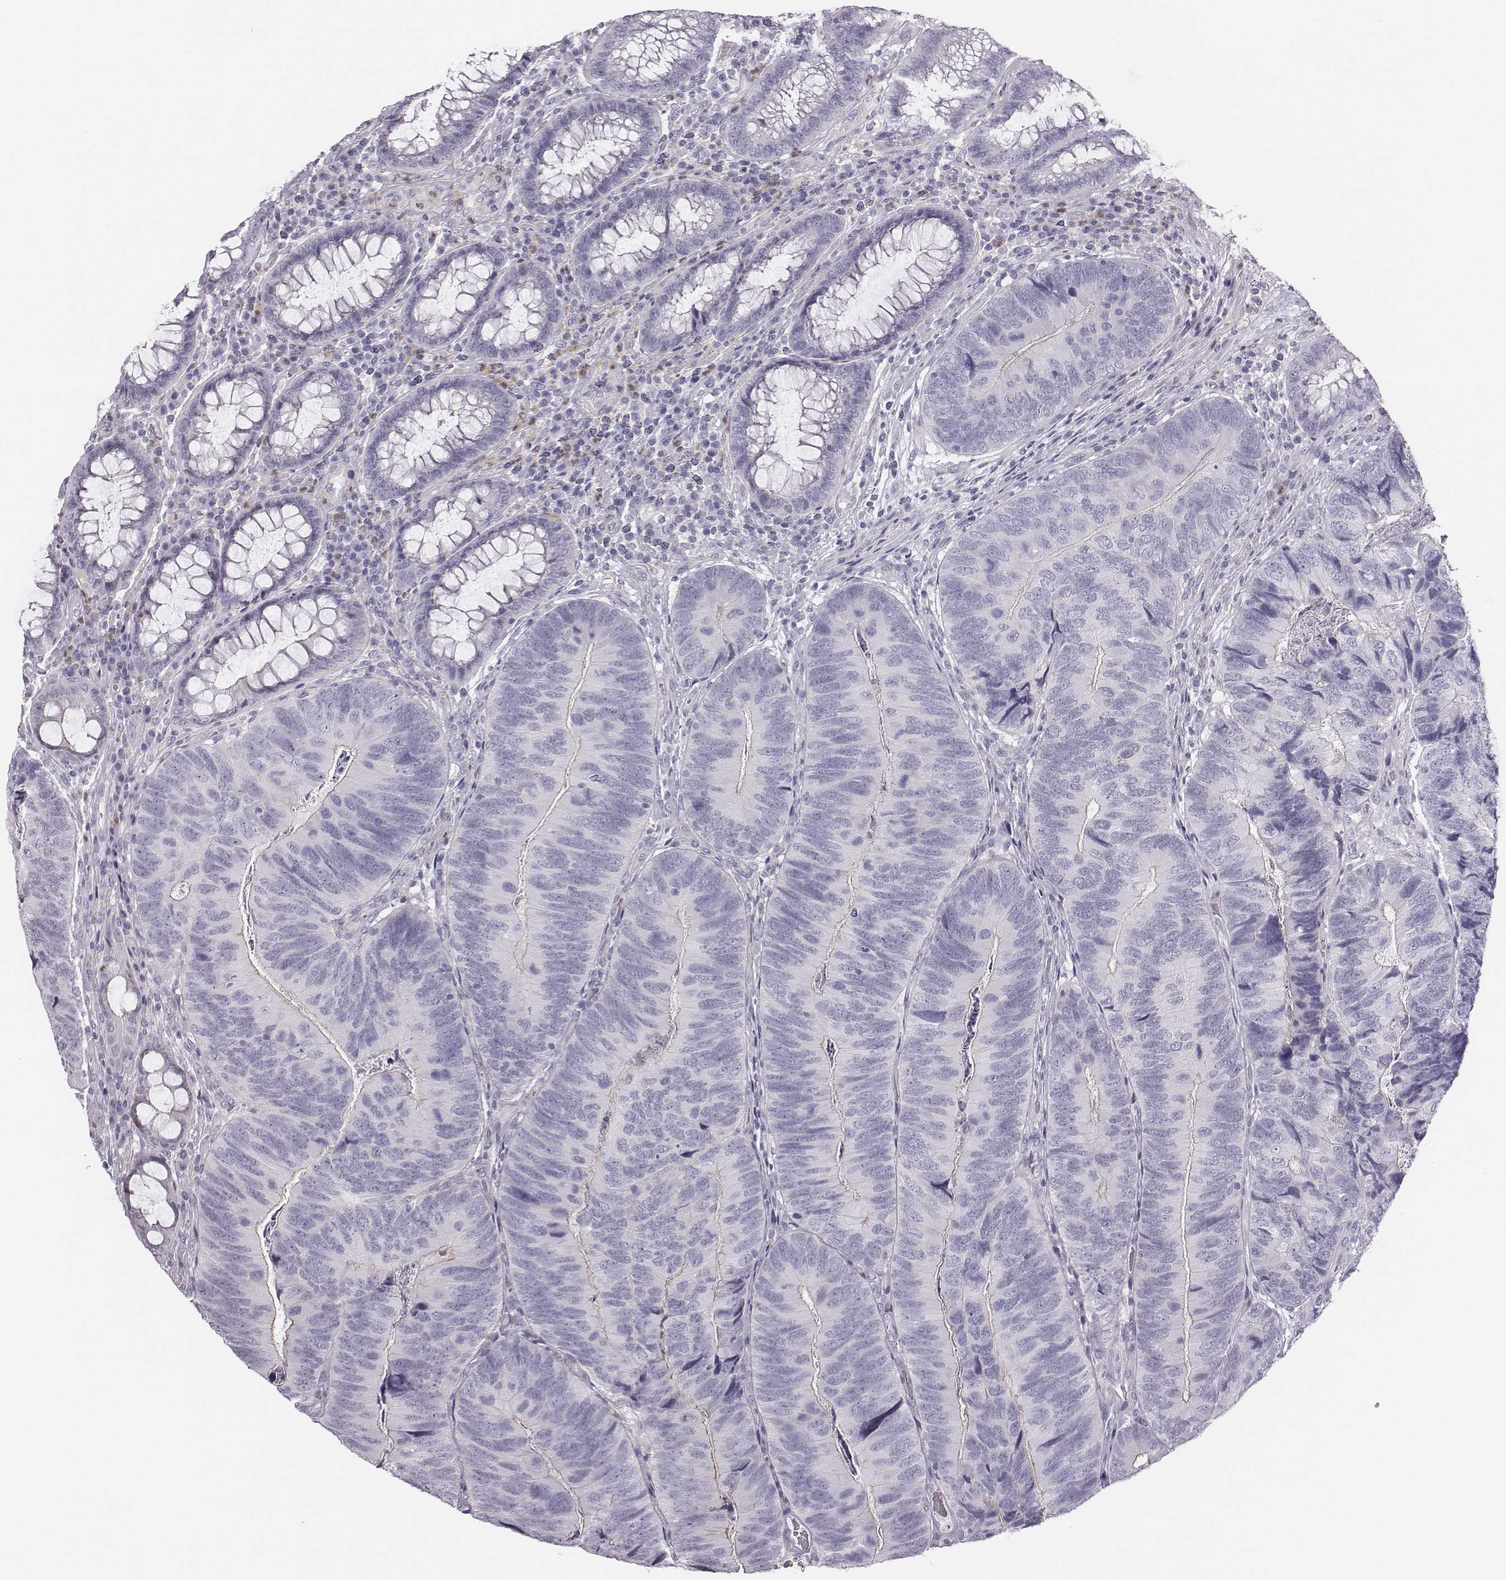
{"staining": {"intensity": "negative", "quantity": "none", "location": "none"}, "tissue": "colorectal cancer", "cell_type": "Tumor cells", "image_type": "cancer", "snomed": [{"axis": "morphology", "description": "Adenocarcinoma, NOS"}, {"axis": "topography", "description": "Colon"}], "caption": "Protein analysis of colorectal cancer shows no significant expression in tumor cells.", "gene": "ADAM7", "patient": {"sex": "female", "age": 67}}